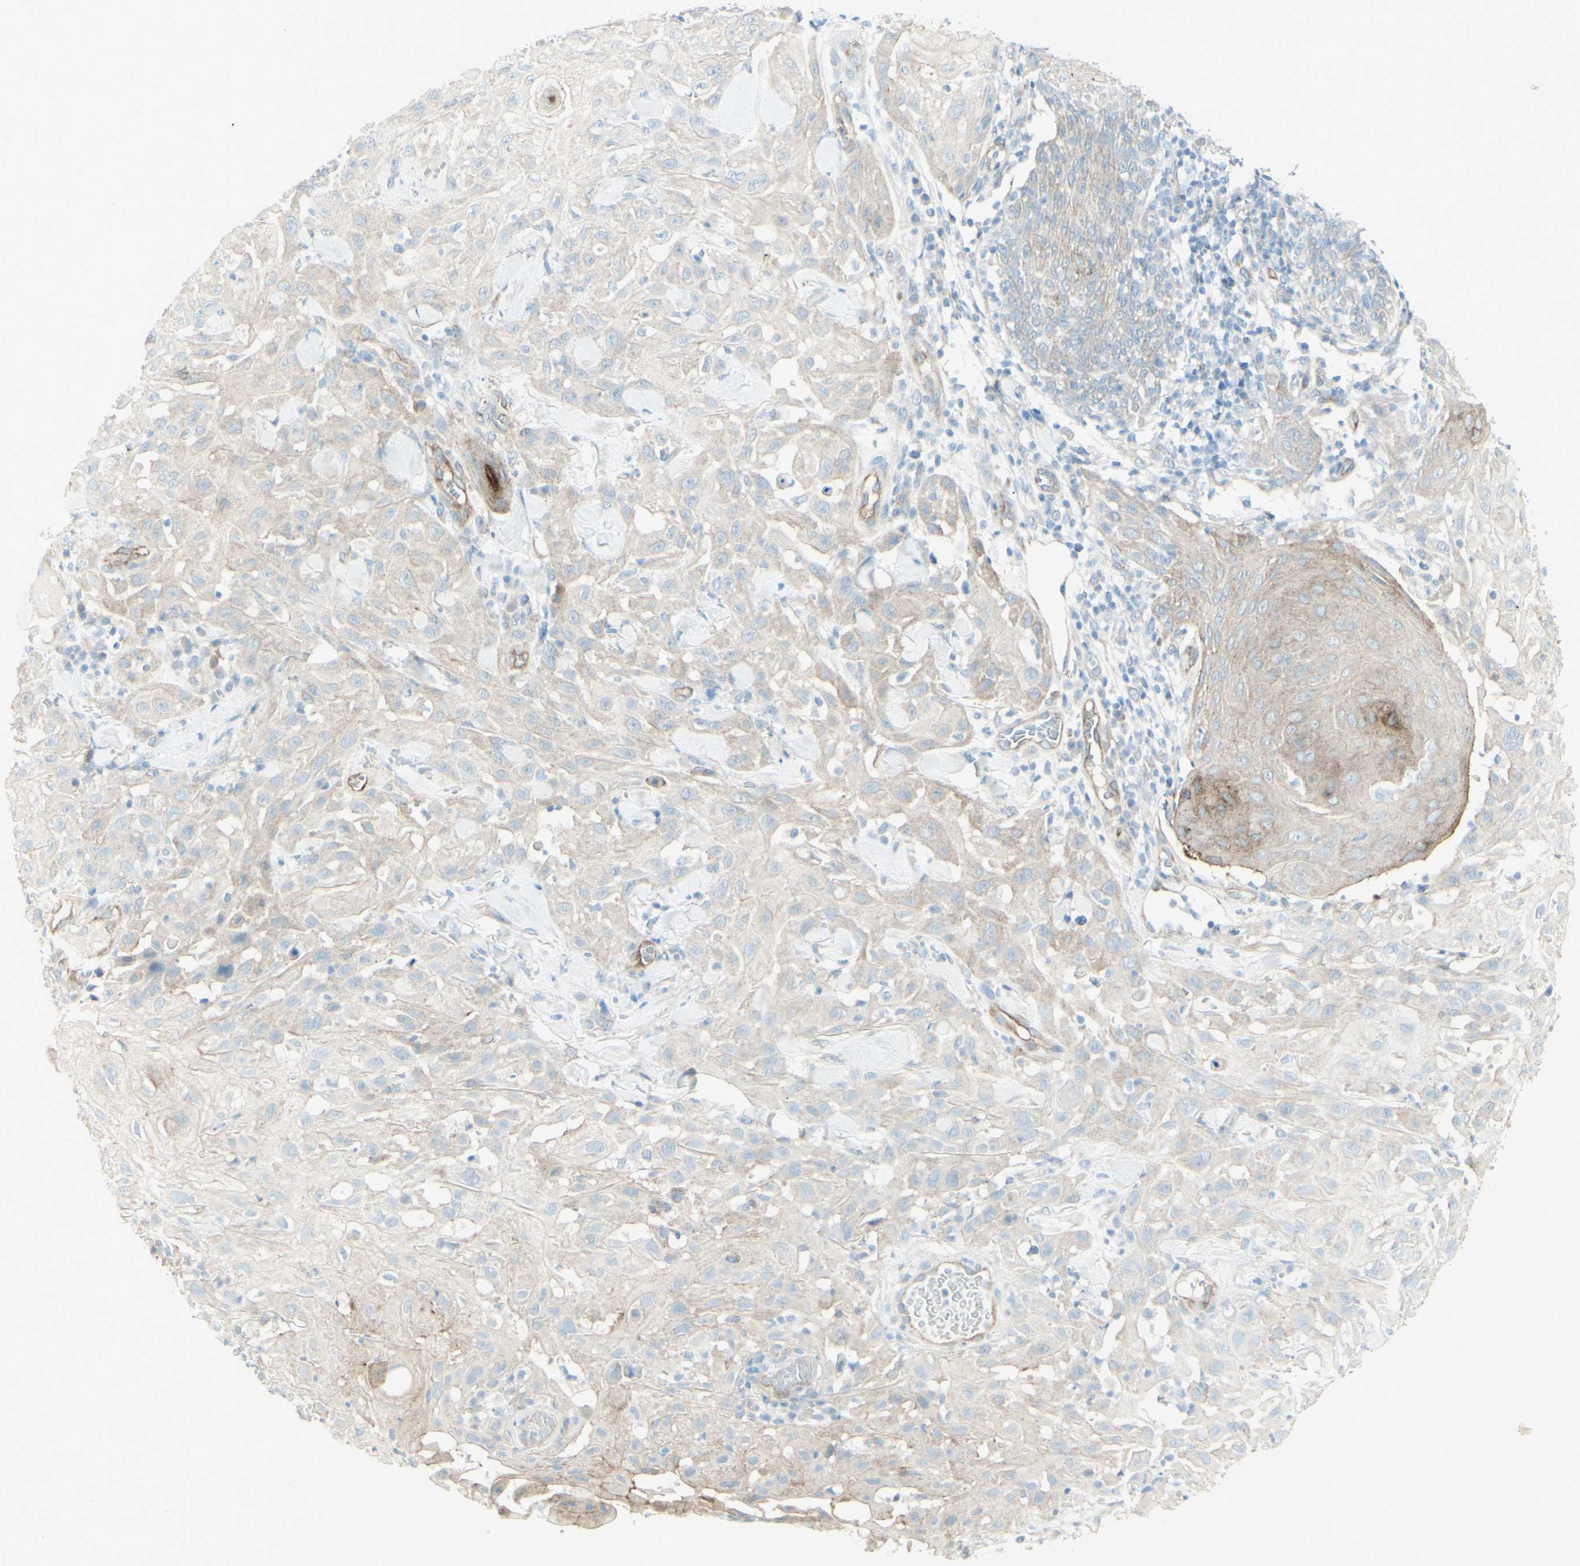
{"staining": {"intensity": "weak", "quantity": "25%-75%", "location": "cytoplasmic/membranous"}, "tissue": "skin cancer", "cell_type": "Tumor cells", "image_type": "cancer", "snomed": [{"axis": "morphology", "description": "Squamous cell carcinoma, NOS"}, {"axis": "topography", "description": "Skin"}], "caption": "Skin cancer stained for a protein demonstrates weak cytoplasmic/membranous positivity in tumor cells.", "gene": "MYO6", "patient": {"sex": "male", "age": 24}}